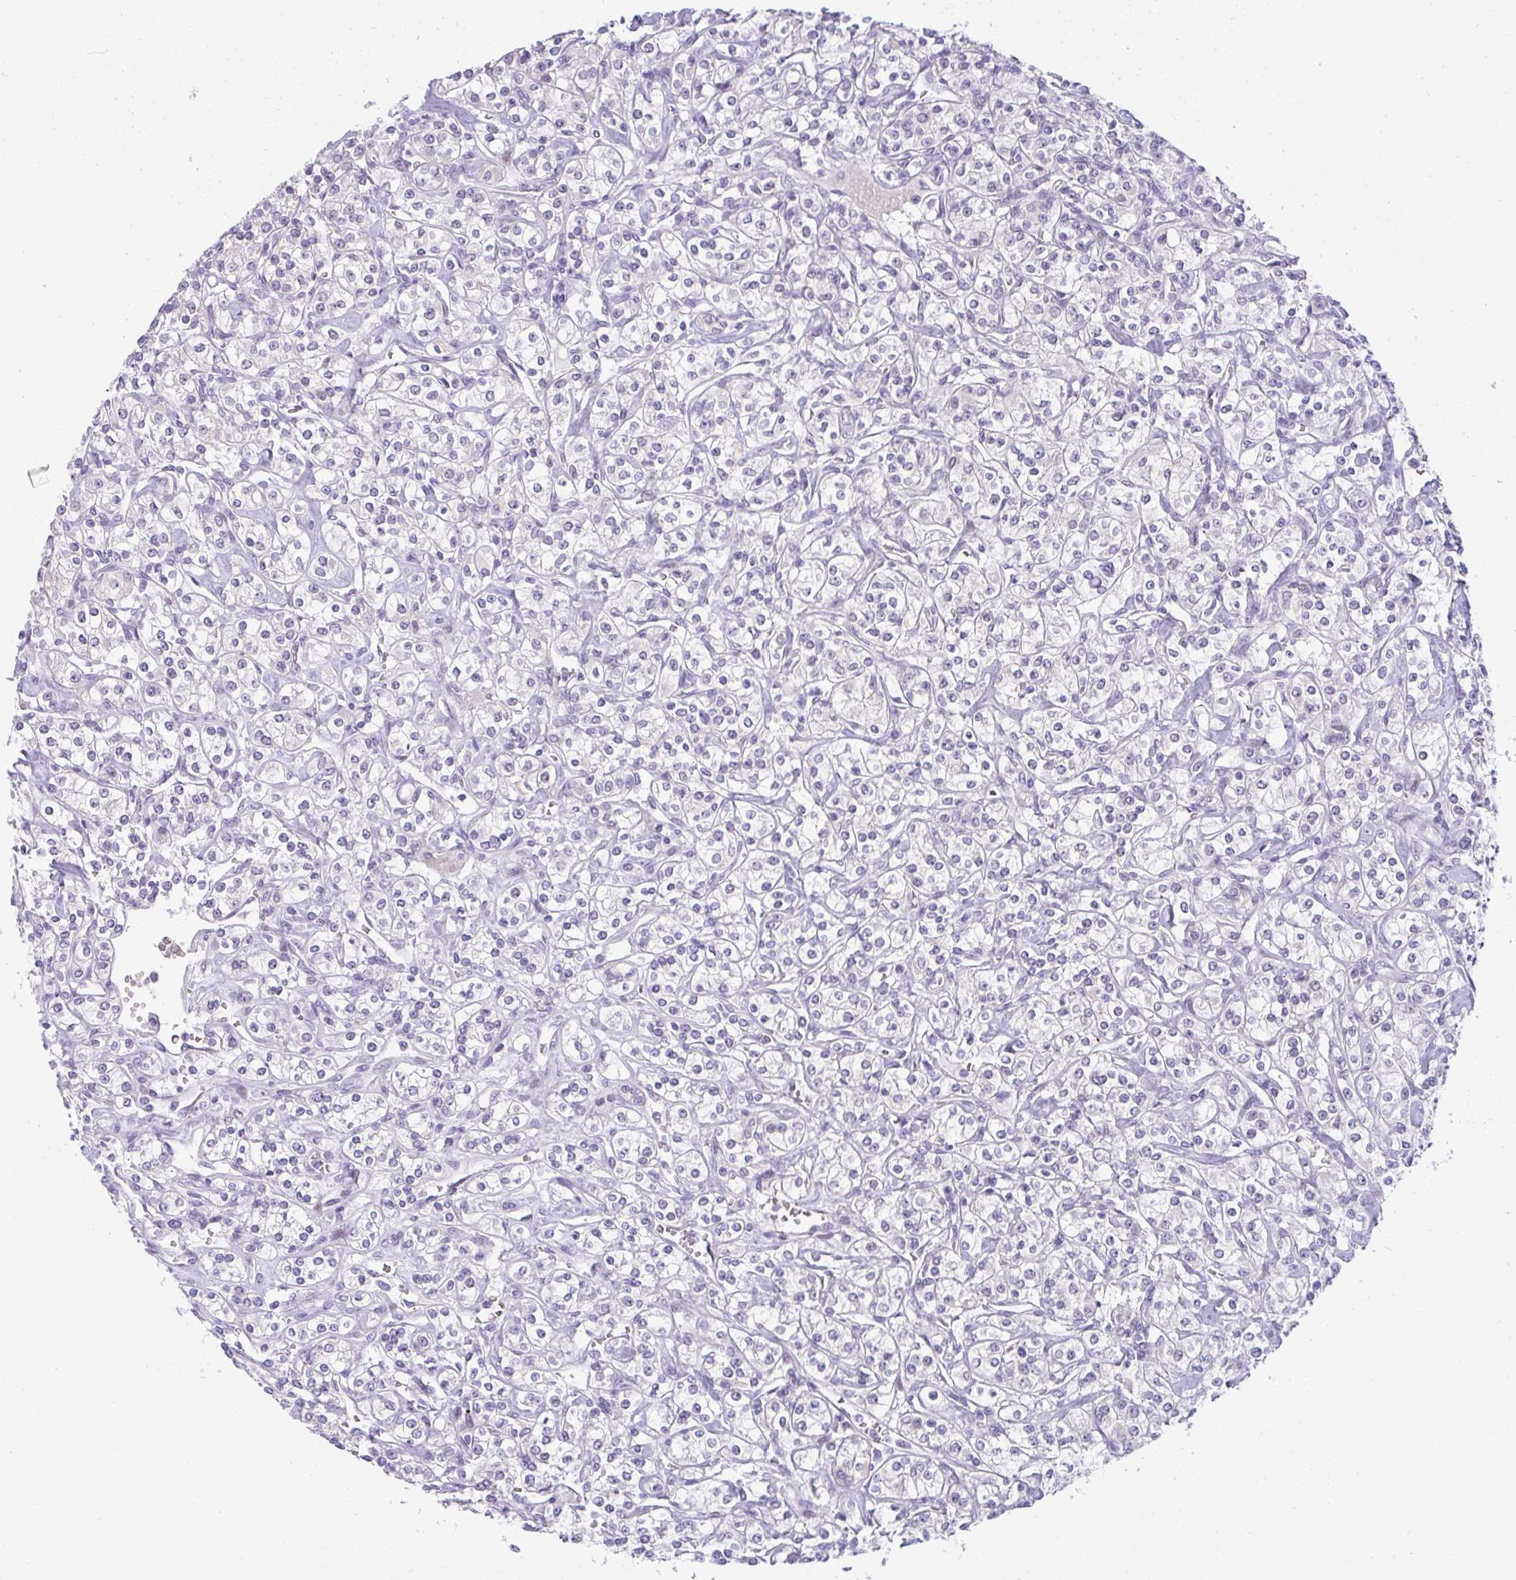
{"staining": {"intensity": "negative", "quantity": "none", "location": "none"}, "tissue": "renal cancer", "cell_type": "Tumor cells", "image_type": "cancer", "snomed": [{"axis": "morphology", "description": "Adenocarcinoma, NOS"}, {"axis": "topography", "description": "Kidney"}], "caption": "Tumor cells show no significant expression in adenocarcinoma (renal). Brightfield microscopy of immunohistochemistry (IHC) stained with DAB (3,3'-diaminobenzidine) (brown) and hematoxylin (blue), captured at high magnification.", "gene": "TNMD", "patient": {"sex": "male", "age": 77}}